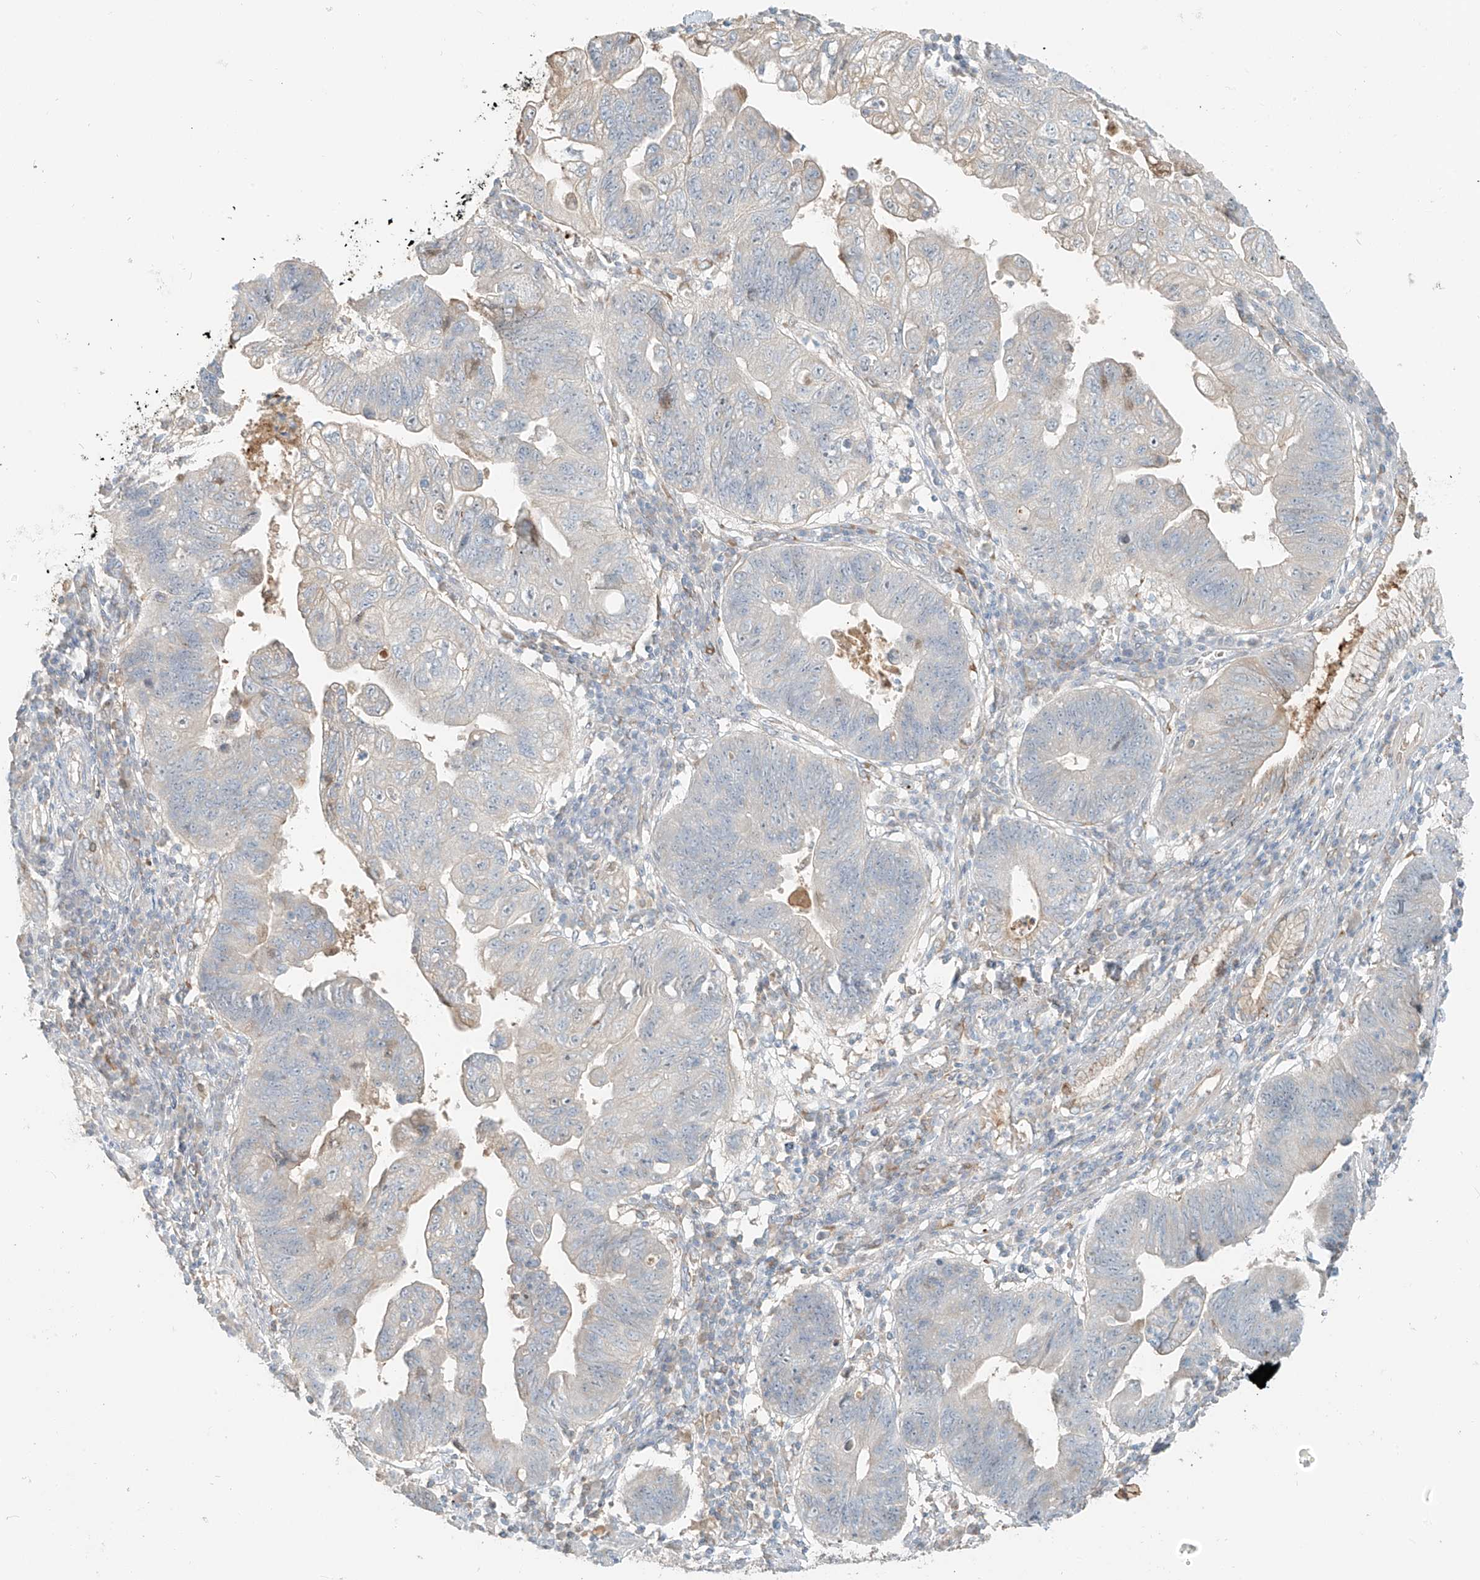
{"staining": {"intensity": "negative", "quantity": "none", "location": "none"}, "tissue": "stomach cancer", "cell_type": "Tumor cells", "image_type": "cancer", "snomed": [{"axis": "morphology", "description": "Adenocarcinoma, NOS"}, {"axis": "topography", "description": "Stomach"}], "caption": "Immunohistochemistry (IHC) image of neoplastic tissue: stomach cancer (adenocarcinoma) stained with DAB (3,3'-diaminobenzidine) demonstrates no significant protein staining in tumor cells.", "gene": "FSTL1", "patient": {"sex": "male", "age": 59}}